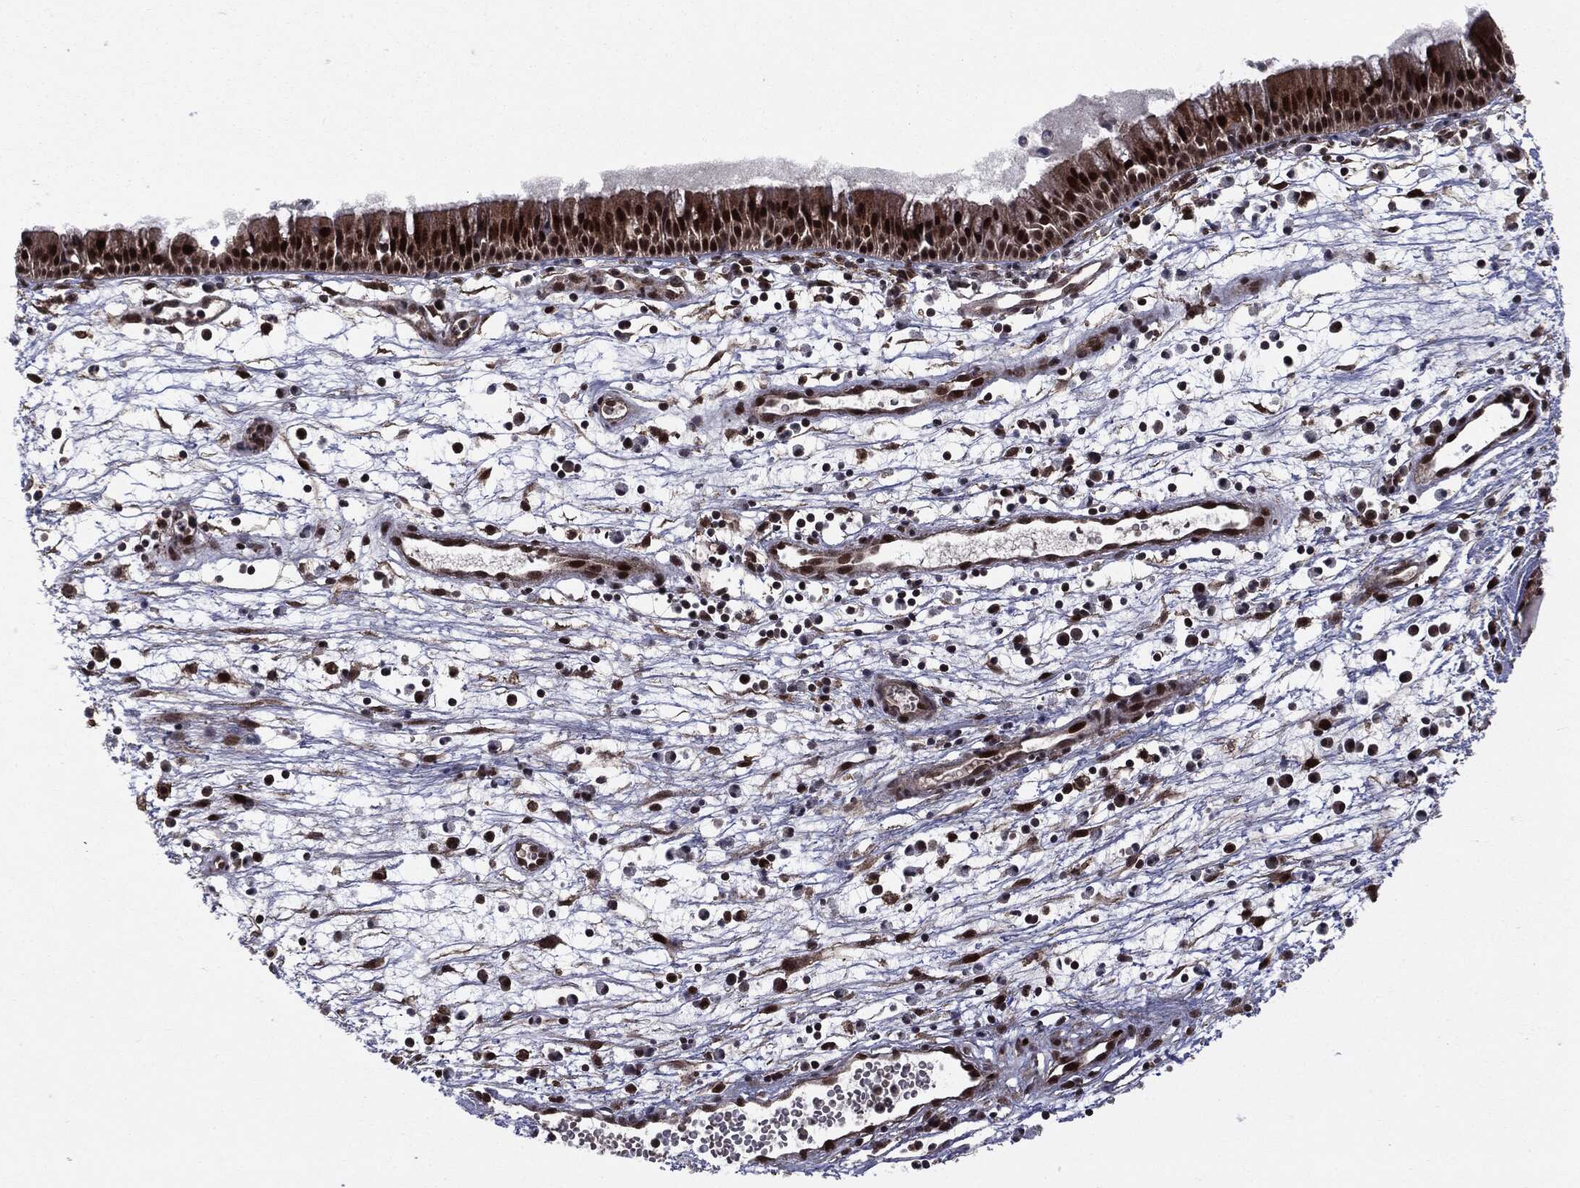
{"staining": {"intensity": "strong", "quantity": ">75%", "location": "cytoplasmic/membranous,nuclear"}, "tissue": "nasopharynx", "cell_type": "Respiratory epithelial cells", "image_type": "normal", "snomed": [{"axis": "morphology", "description": "Normal tissue, NOS"}, {"axis": "topography", "description": "Nasopharynx"}], "caption": "About >75% of respiratory epithelial cells in unremarkable human nasopharynx demonstrate strong cytoplasmic/membranous,nuclear protein expression as visualized by brown immunohistochemical staining.", "gene": "PTPA", "patient": {"sex": "male", "age": 58}}